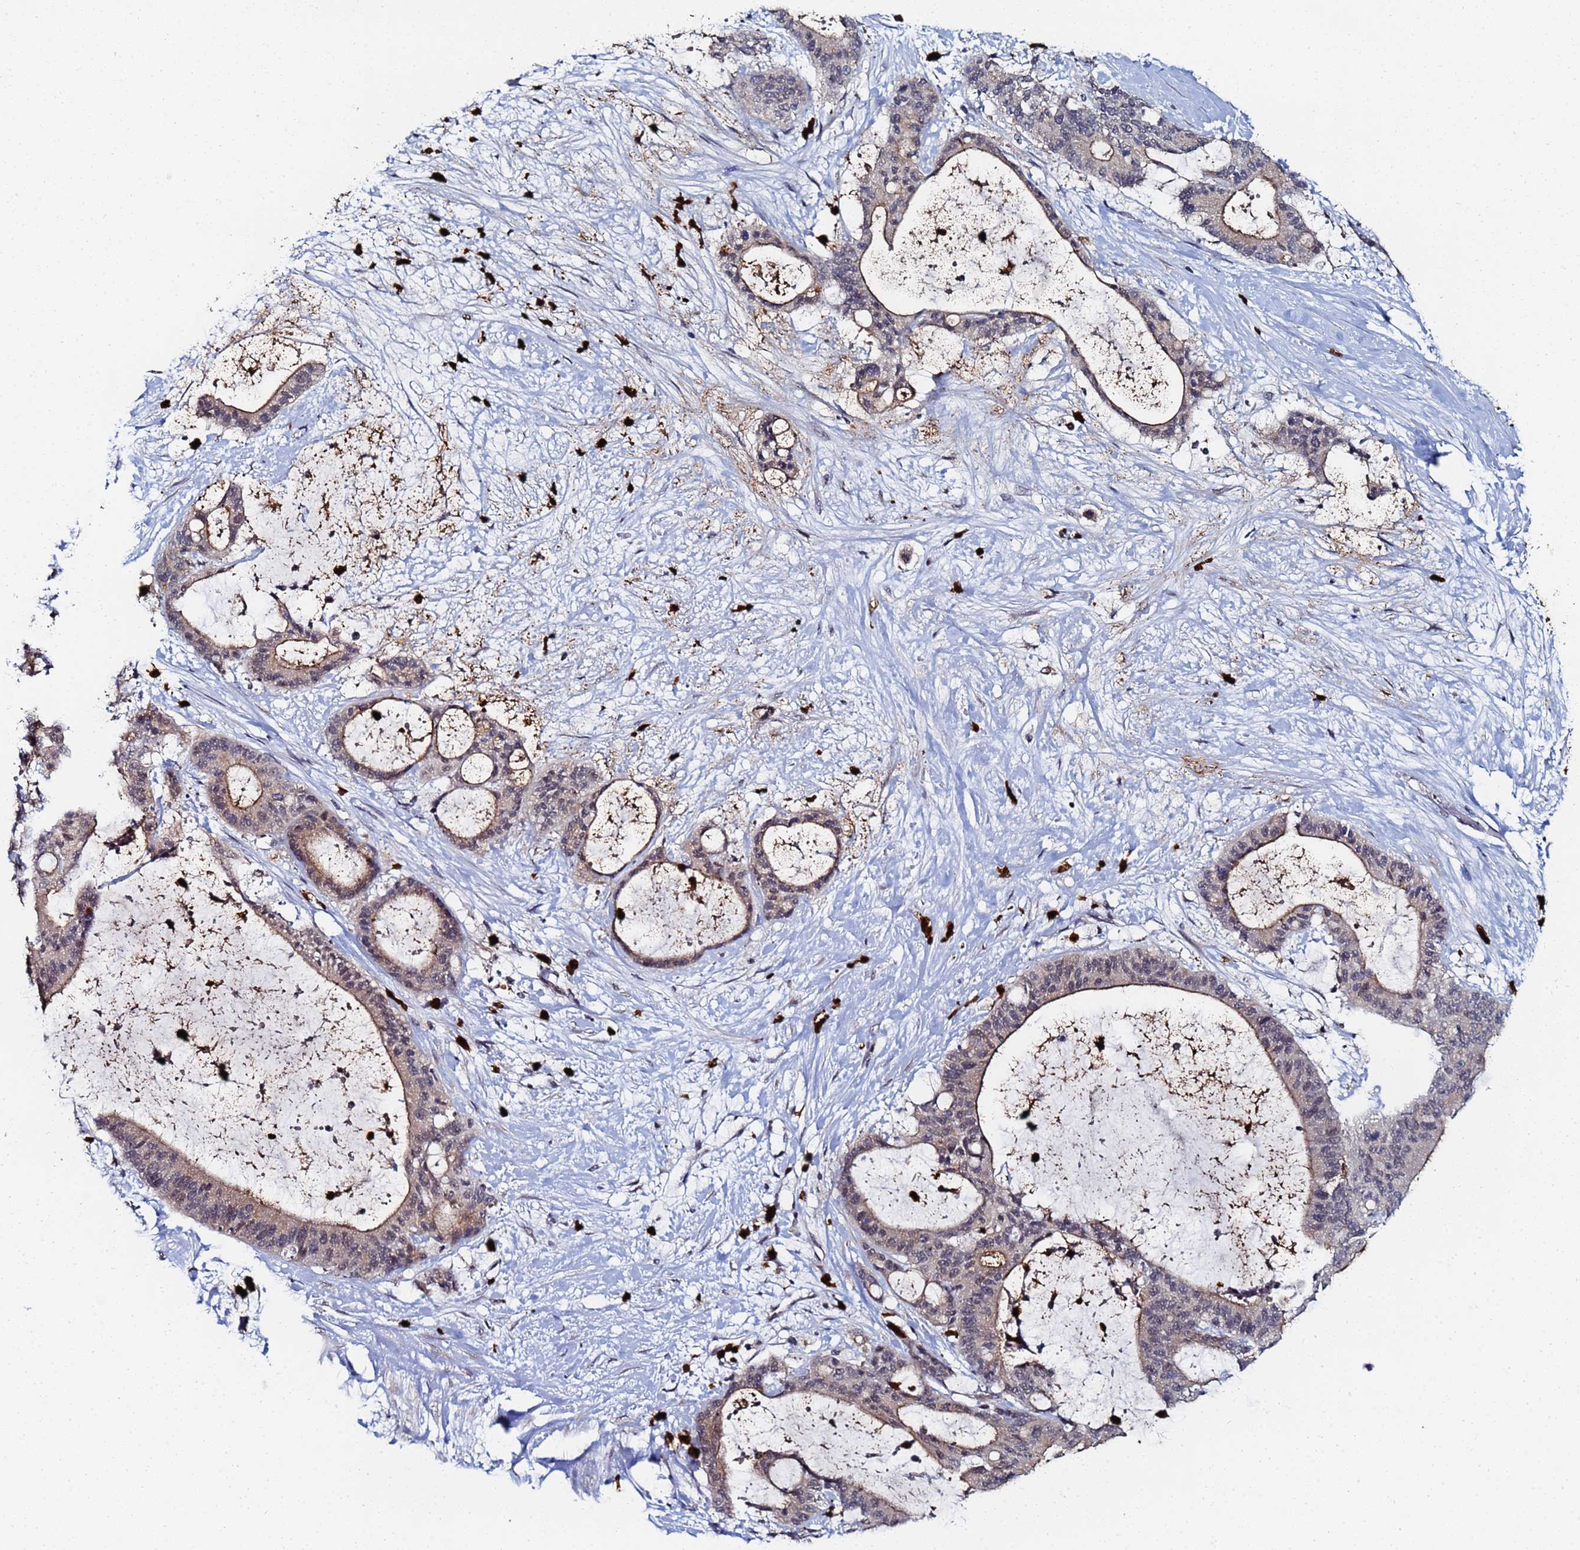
{"staining": {"intensity": "weak", "quantity": "25%-75%", "location": "cytoplasmic/membranous"}, "tissue": "liver cancer", "cell_type": "Tumor cells", "image_type": "cancer", "snomed": [{"axis": "morphology", "description": "Normal tissue, NOS"}, {"axis": "morphology", "description": "Cholangiocarcinoma"}, {"axis": "topography", "description": "Liver"}, {"axis": "topography", "description": "Peripheral nerve tissue"}], "caption": "High-power microscopy captured an immunohistochemistry photomicrograph of liver cancer (cholangiocarcinoma), revealing weak cytoplasmic/membranous expression in approximately 25%-75% of tumor cells. (Stains: DAB (3,3'-diaminobenzidine) in brown, nuclei in blue, Microscopy: brightfield microscopy at high magnification).", "gene": "MTCL1", "patient": {"sex": "female", "age": 73}}